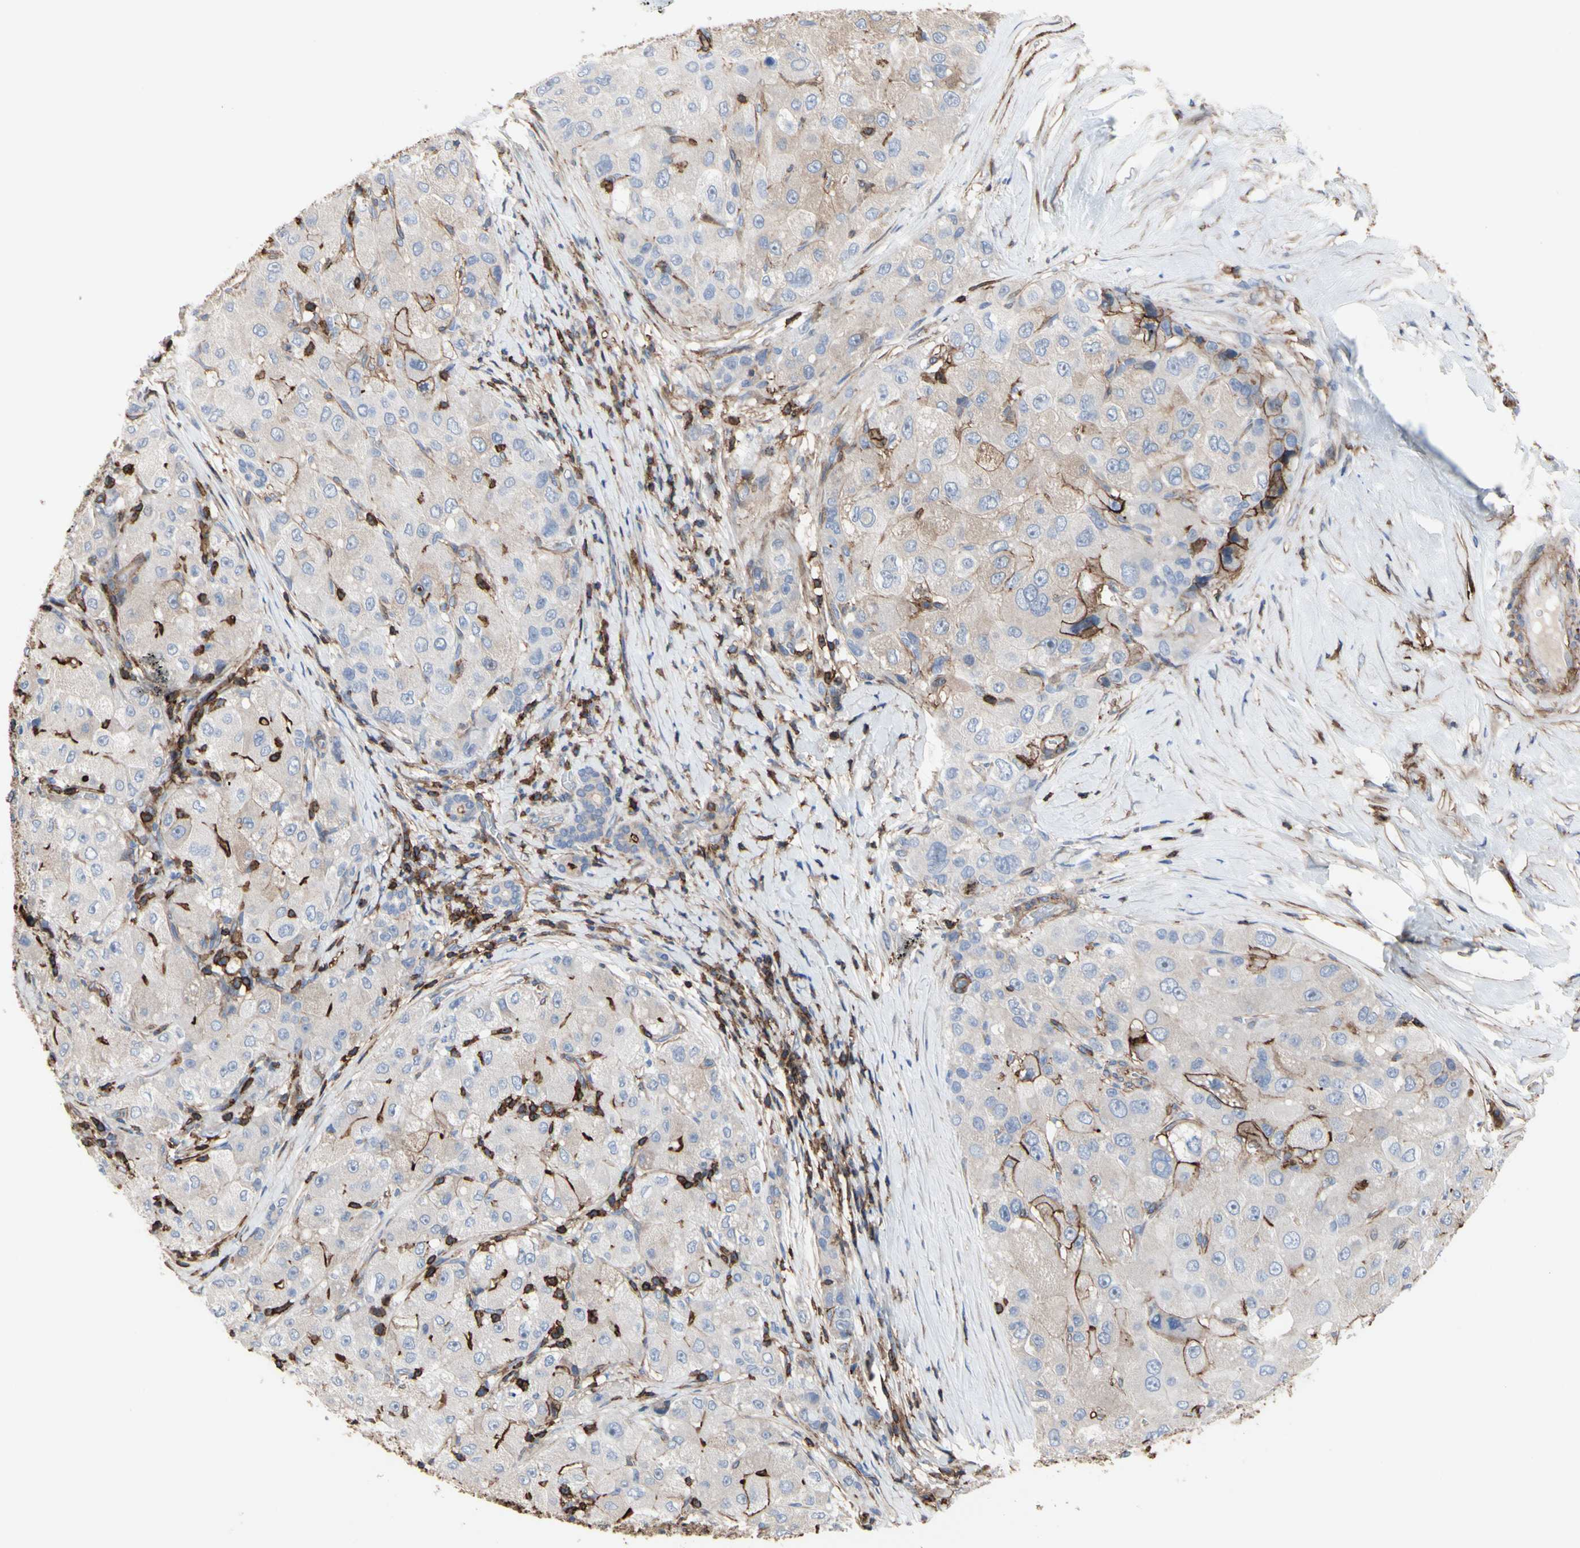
{"staining": {"intensity": "weak", "quantity": ">75%", "location": "cytoplasmic/membranous"}, "tissue": "liver cancer", "cell_type": "Tumor cells", "image_type": "cancer", "snomed": [{"axis": "morphology", "description": "Carcinoma, Hepatocellular, NOS"}, {"axis": "topography", "description": "Liver"}], "caption": "The image exhibits a brown stain indicating the presence of a protein in the cytoplasmic/membranous of tumor cells in liver cancer.", "gene": "ANXA6", "patient": {"sex": "male", "age": 80}}